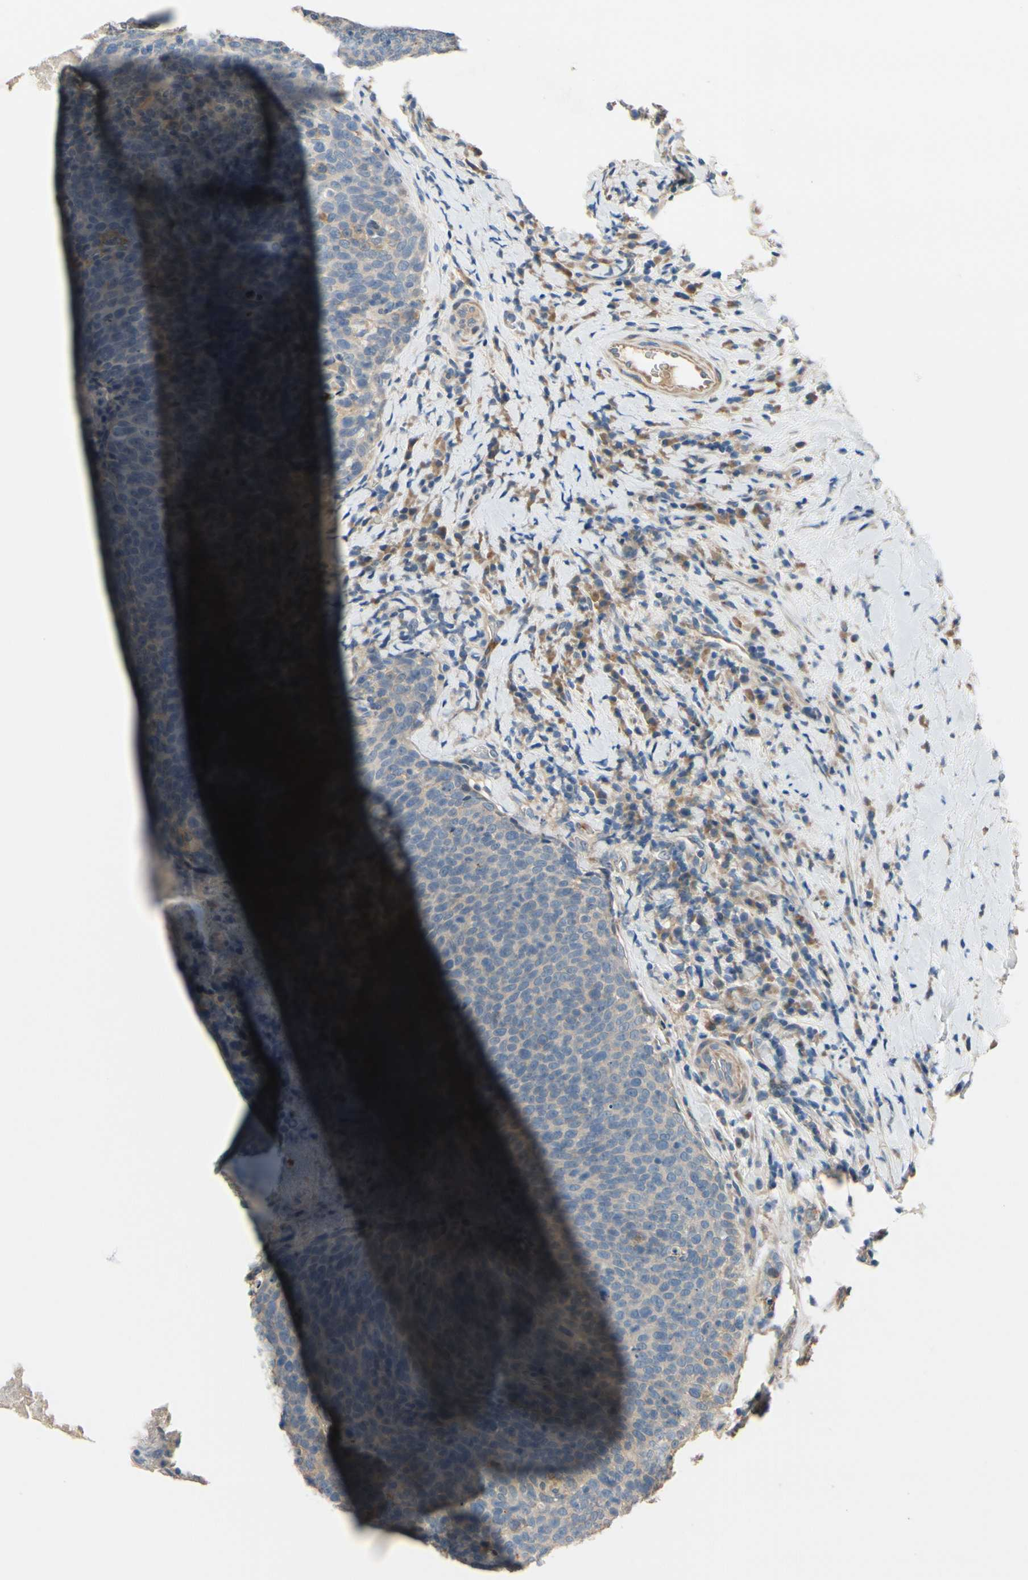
{"staining": {"intensity": "weak", "quantity": "<25%", "location": "cytoplasmic/membranous"}, "tissue": "head and neck cancer", "cell_type": "Tumor cells", "image_type": "cancer", "snomed": [{"axis": "morphology", "description": "Squamous cell carcinoma, NOS"}, {"axis": "morphology", "description": "Squamous cell carcinoma, metastatic, NOS"}, {"axis": "topography", "description": "Lymph node"}, {"axis": "topography", "description": "Head-Neck"}], "caption": "Protein analysis of head and neck metastatic squamous cell carcinoma exhibits no significant positivity in tumor cells.", "gene": "SIGLEC5", "patient": {"sex": "male", "age": 62}}